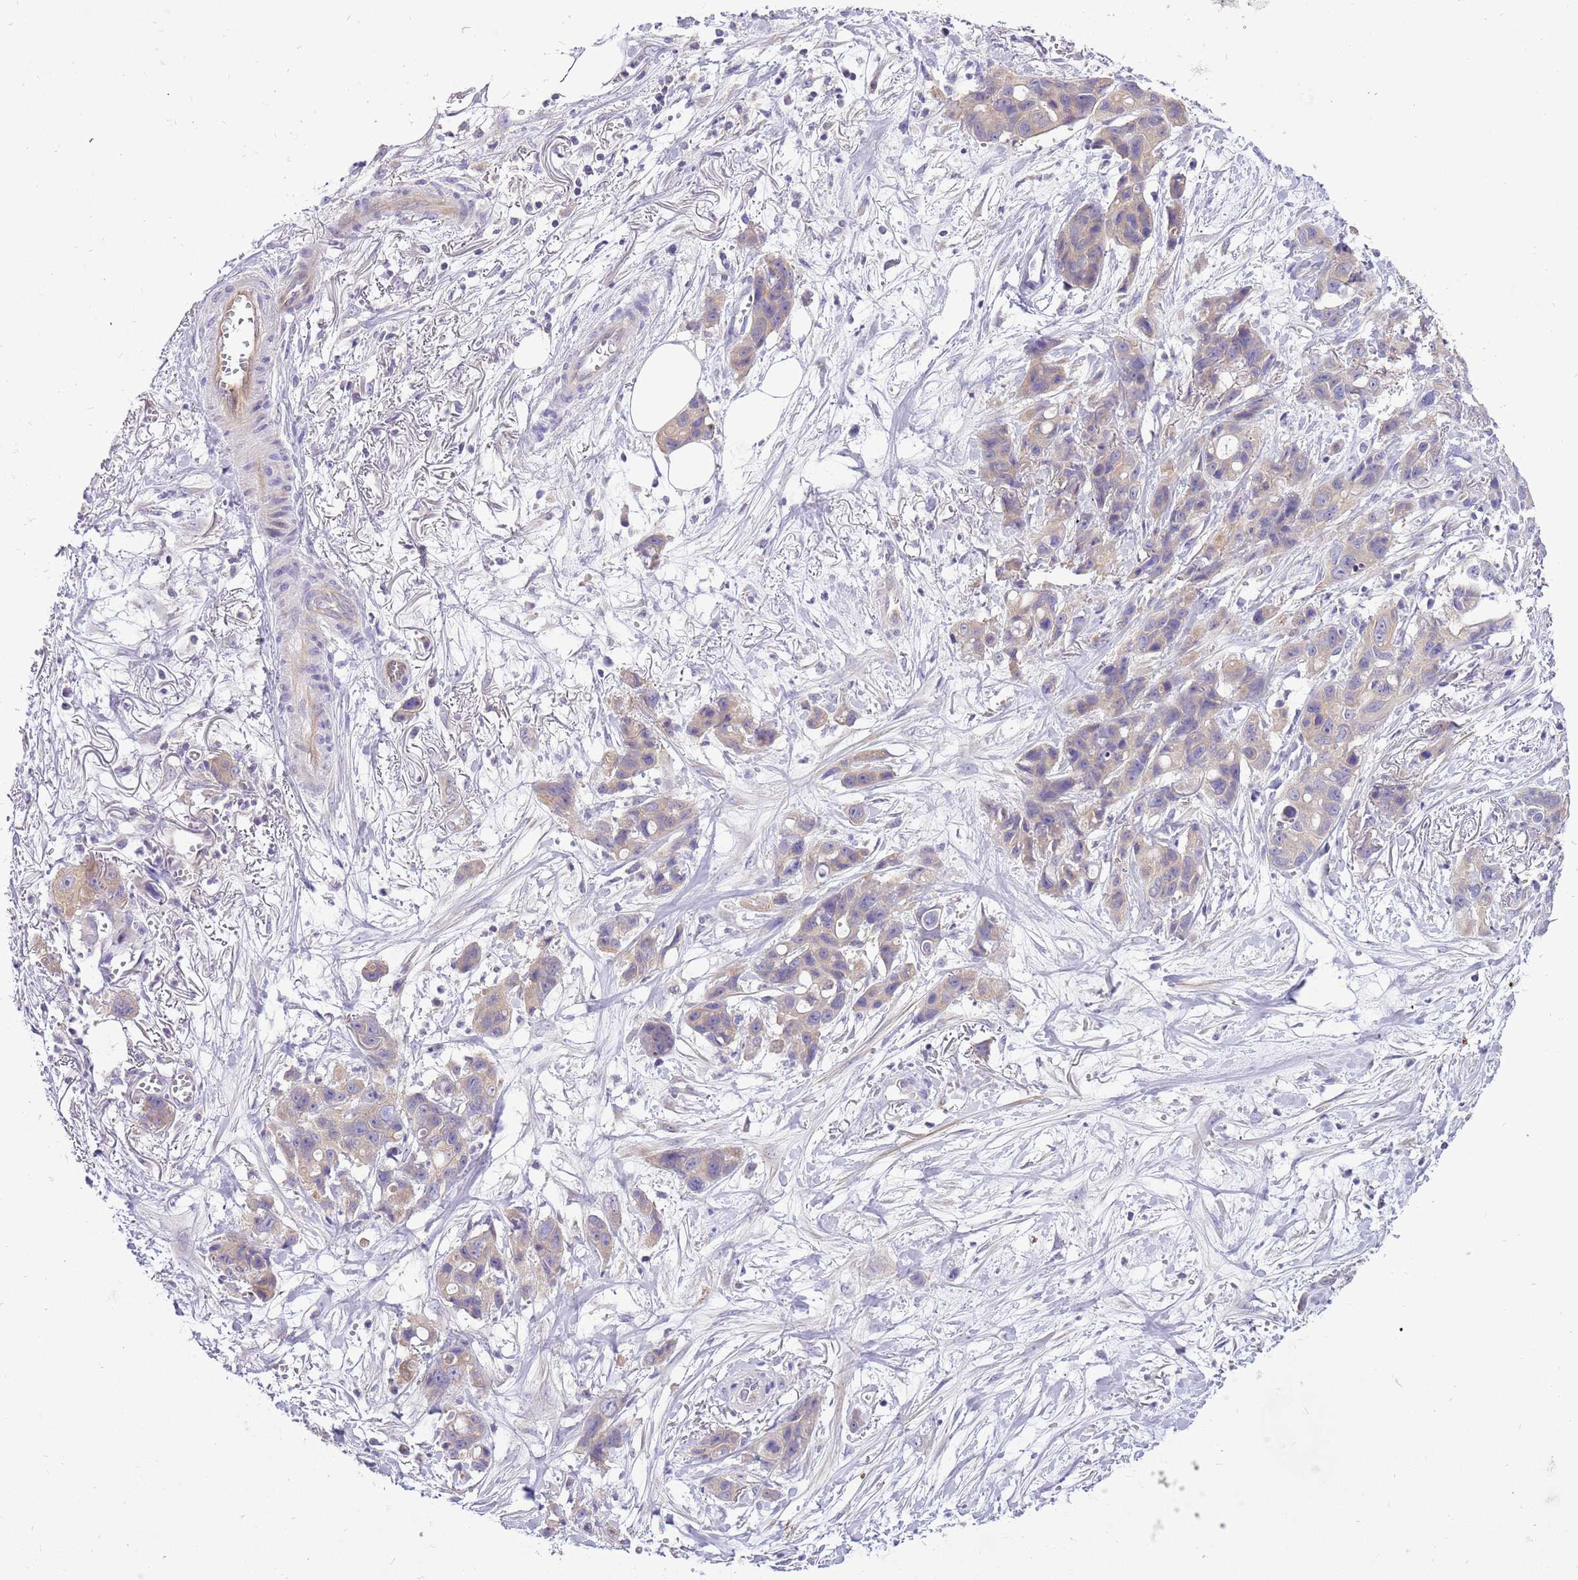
{"staining": {"intensity": "weak", "quantity": "25%-75%", "location": "cytoplasmic/membranous"}, "tissue": "ovarian cancer", "cell_type": "Tumor cells", "image_type": "cancer", "snomed": [{"axis": "morphology", "description": "Cystadenocarcinoma, mucinous, NOS"}, {"axis": "topography", "description": "Ovary"}], "caption": "Ovarian cancer (mucinous cystadenocarcinoma) was stained to show a protein in brown. There is low levels of weak cytoplasmic/membranous positivity in about 25%-75% of tumor cells.", "gene": "GLCE", "patient": {"sex": "female", "age": 70}}